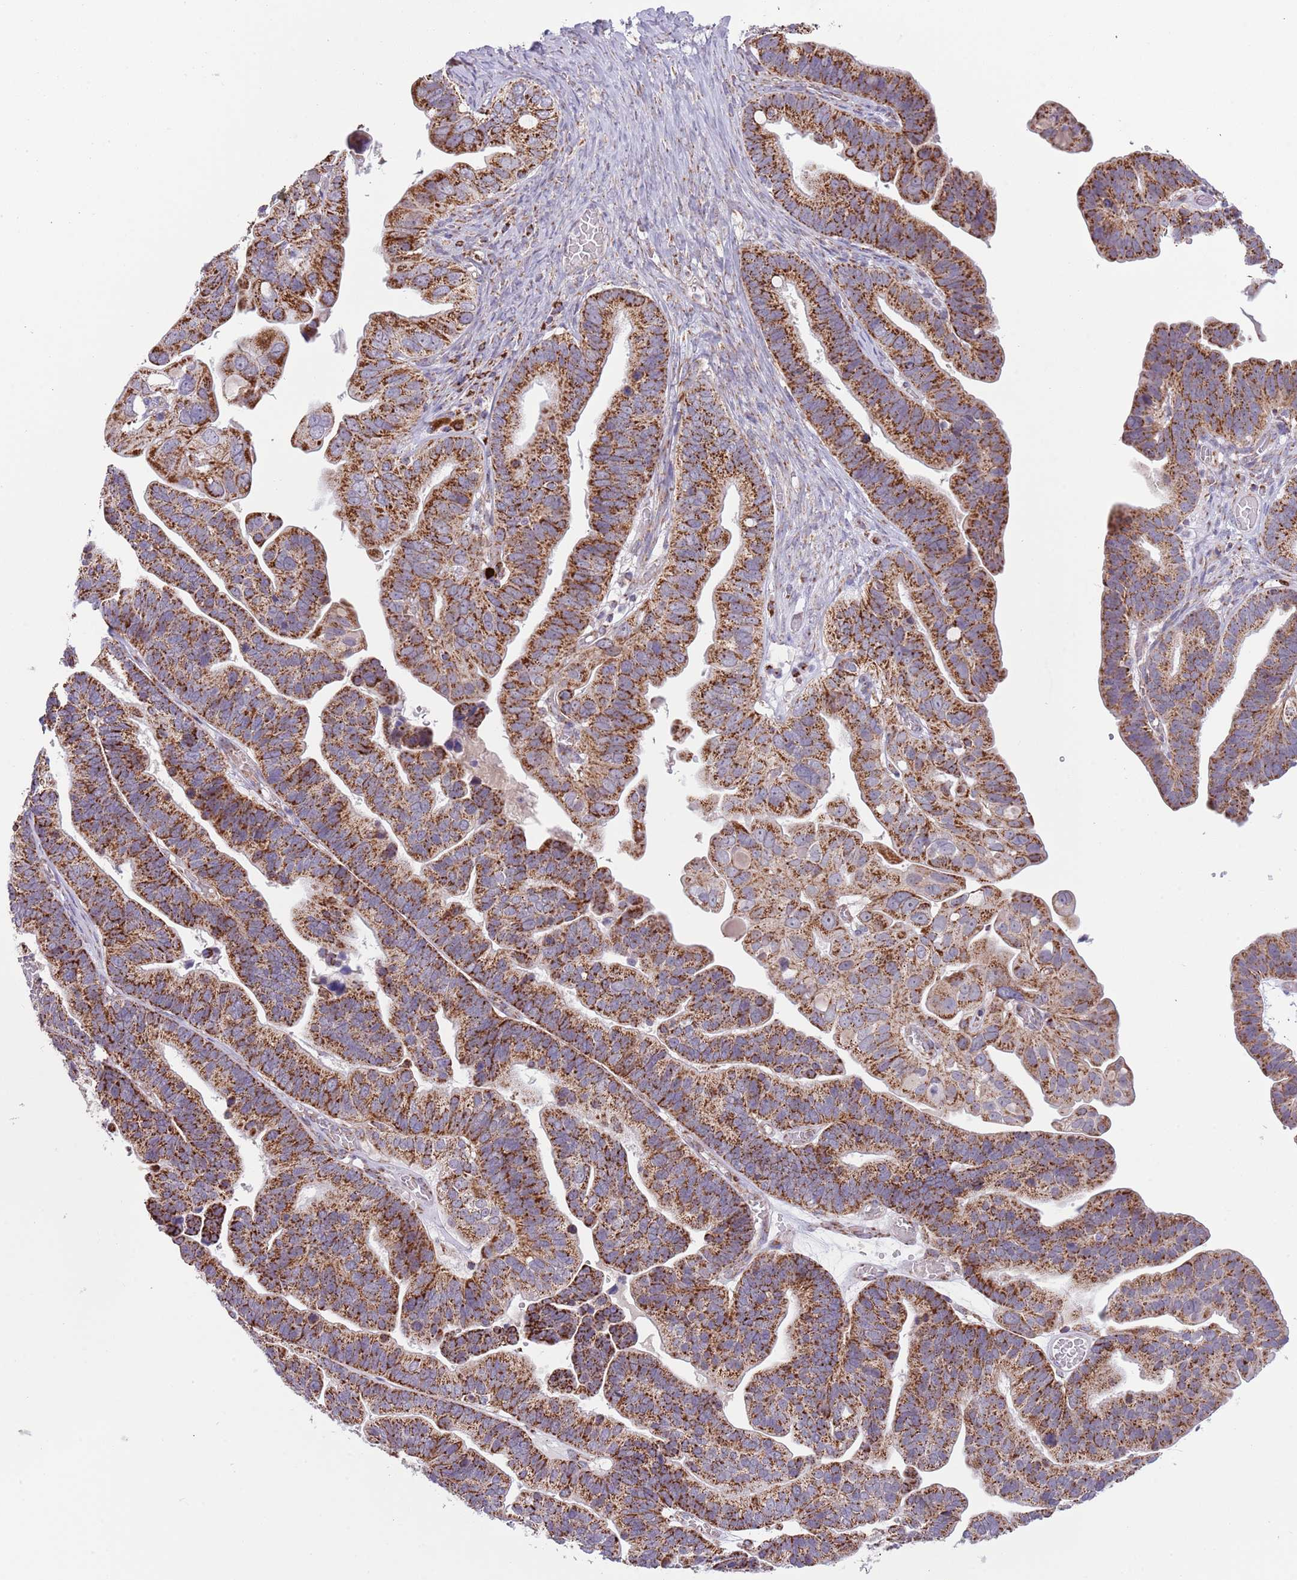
{"staining": {"intensity": "strong", "quantity": ">75%", "location": "cytoplasmic/membranous"}, "tissue": "ovarian cancer", "cell_type": "Tumor cells", "image_type": "cancer", "snomed": [{"axis": "morphology", "description": "Cystadenocarcinoma, serous, NOS"}, {"axis": "topography", "description": "Ovary"}], "caption": "Immunohistochemistry of human ovarian serous cystadenocarcinoma reveals high levels of strong cytoplasmic/membranous positivity in about >75% of tumor cells.", "gene": "LHX6", "patient": {"sex": "female", "age": 56}}